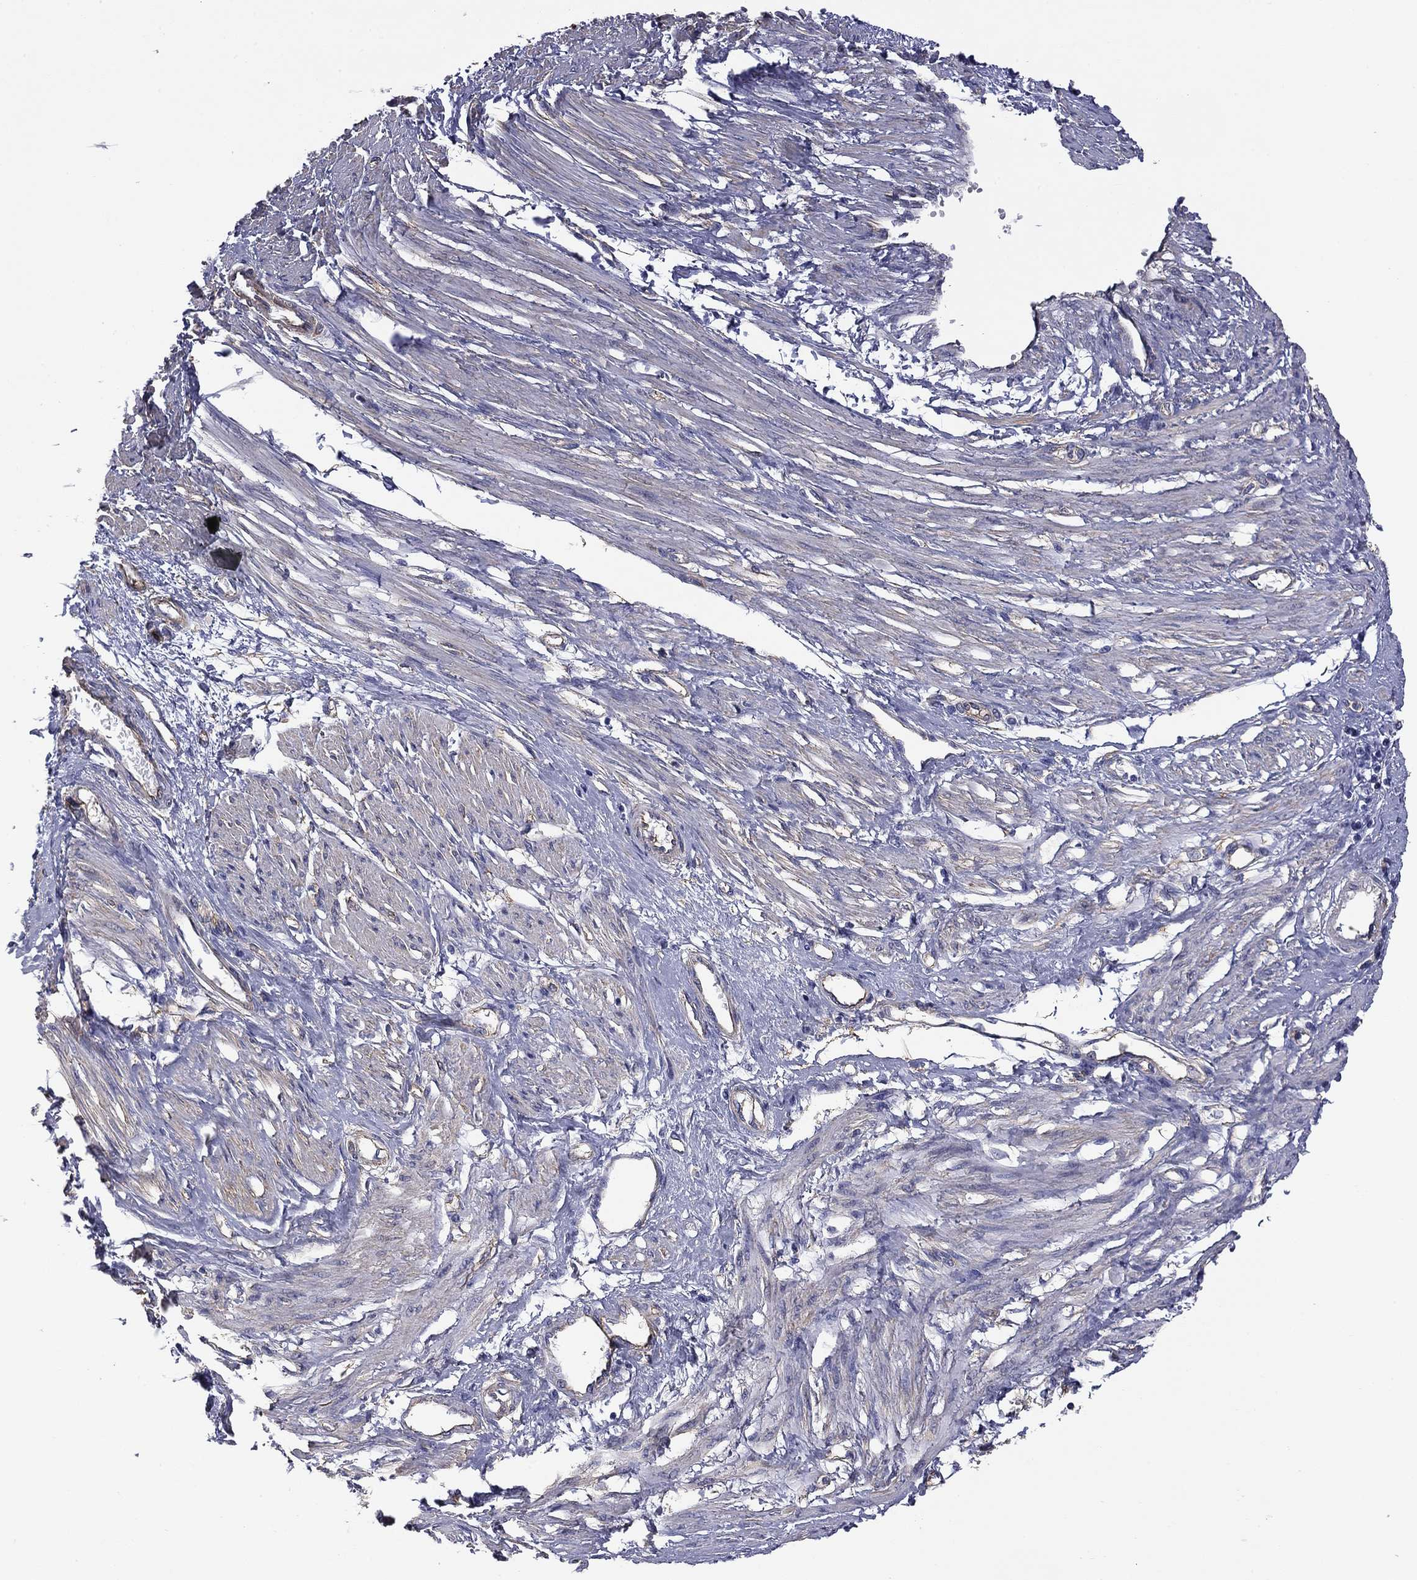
{"staining": {"intensity": "negative", "quantity": "none", "location": "none"}, "tissue": "smooth muscle", "cell_type": "Smooth muscle cells", "image_type": "normal", "snomed": [{"axis": "morphology", "description": "Normal tissue, NOS"}, {"axis": "topography", "description": "Smooth muscle"}, {"axis": "topography", "description": "Uterus"}], "caption": "The image shows no significant staining in smooth muscle cells of smooth muscle.", "gene": "TCHH", "patient": {"sex": "female", "age": 39}}